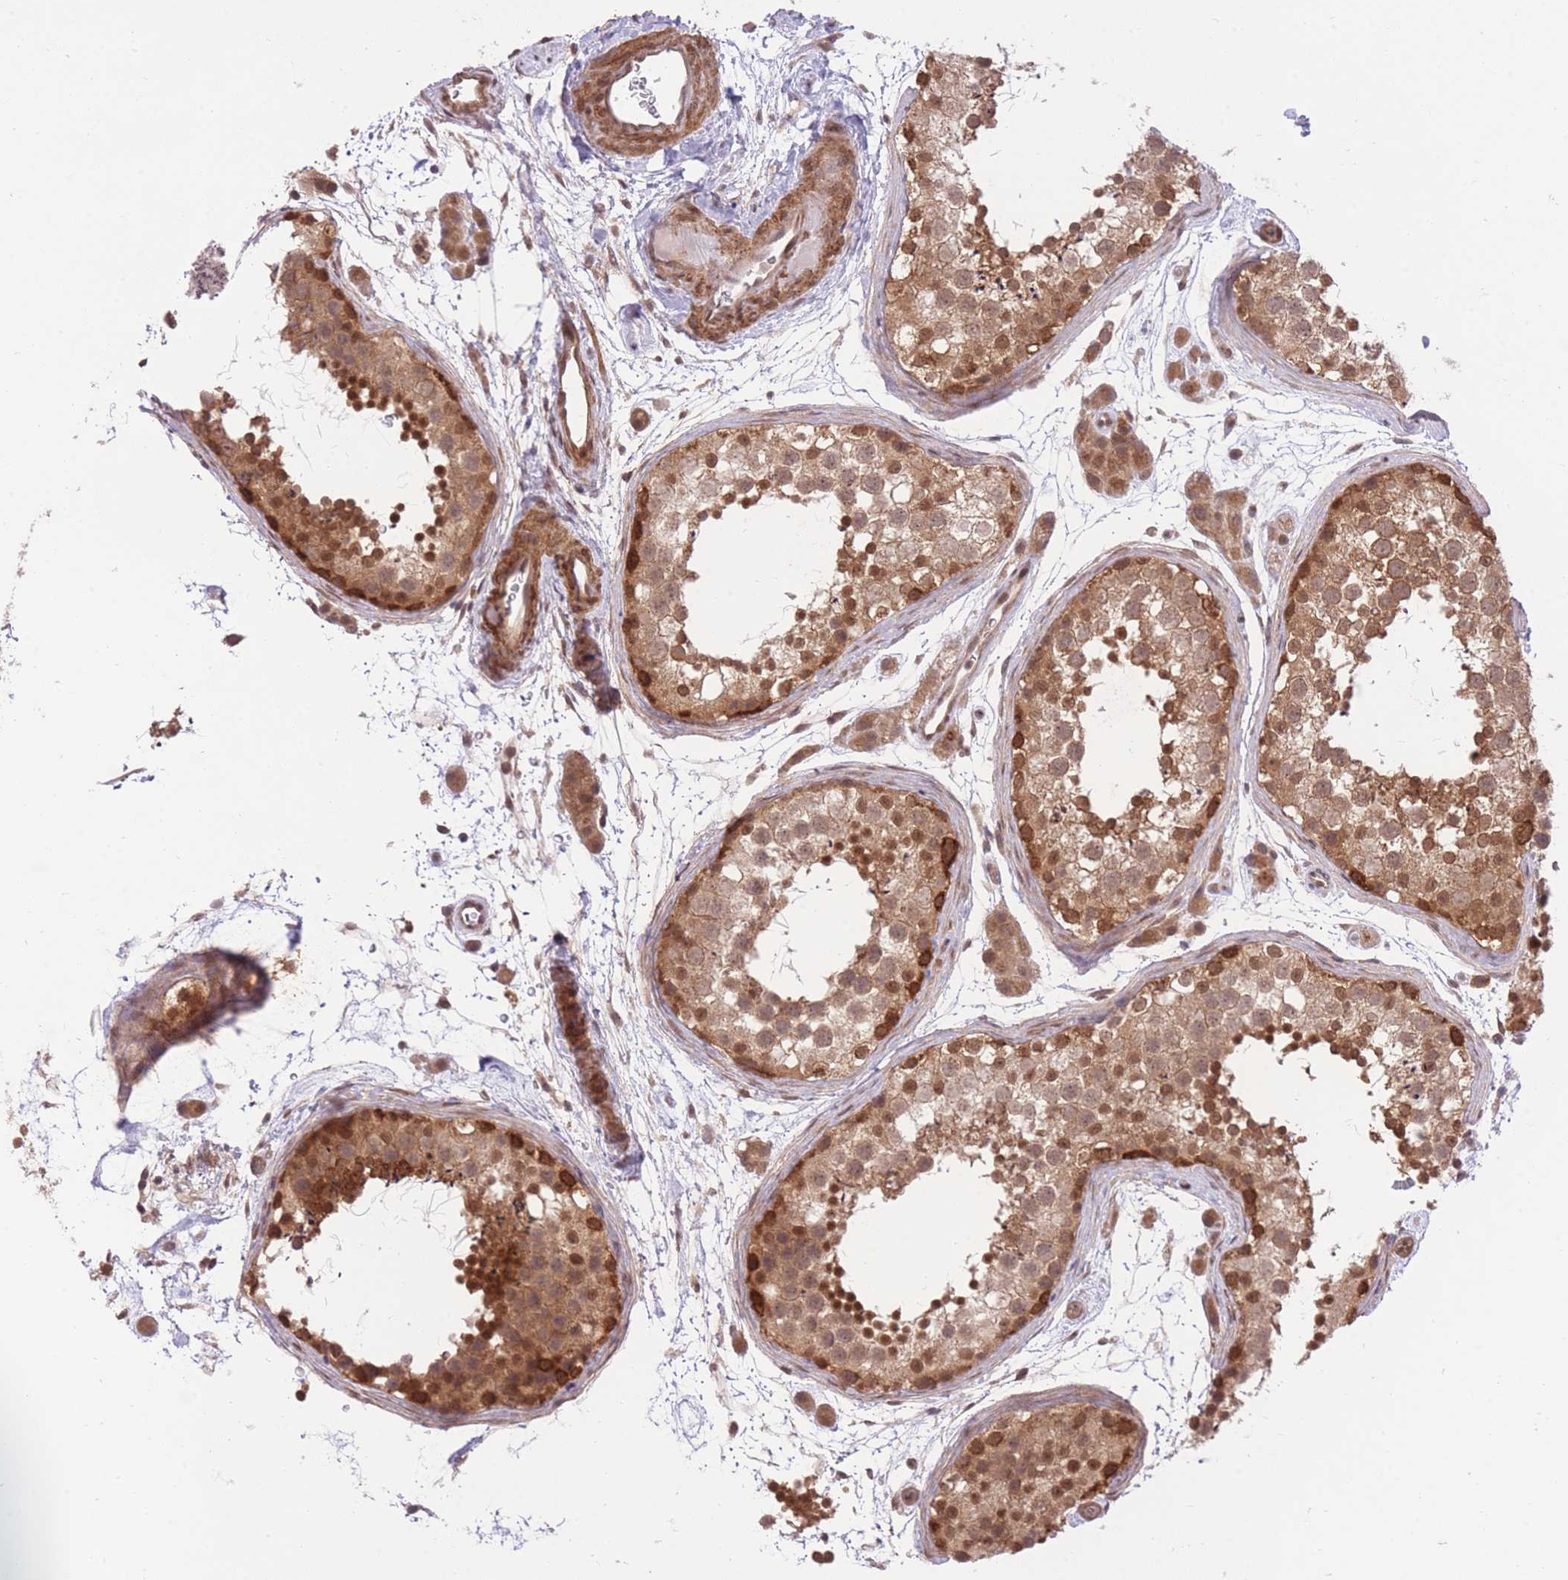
{"staining": {"intensity": "moderate", "quantity": ">75%", "location": "cytoplasmic/membranous,nuclear"}, "tissue": "testis", "cell_type": "Cells in seminiferous ducts", "image_type": "normal", "snomed": [{"axis": "morphology", "description": "Normal tissue, NOS"}, {"axis": "topography", "description": "Testis"}], "caption": "The photomicrograph demonstrates immunohistochemical staining of normal testis. There is moderate cytoplasmic/membranous,nuclear expression is present in approximately >75% of cells in seminiferous ducts.", "gene": "ELOA2", "patient": {"sex": "male", "age": 41}}